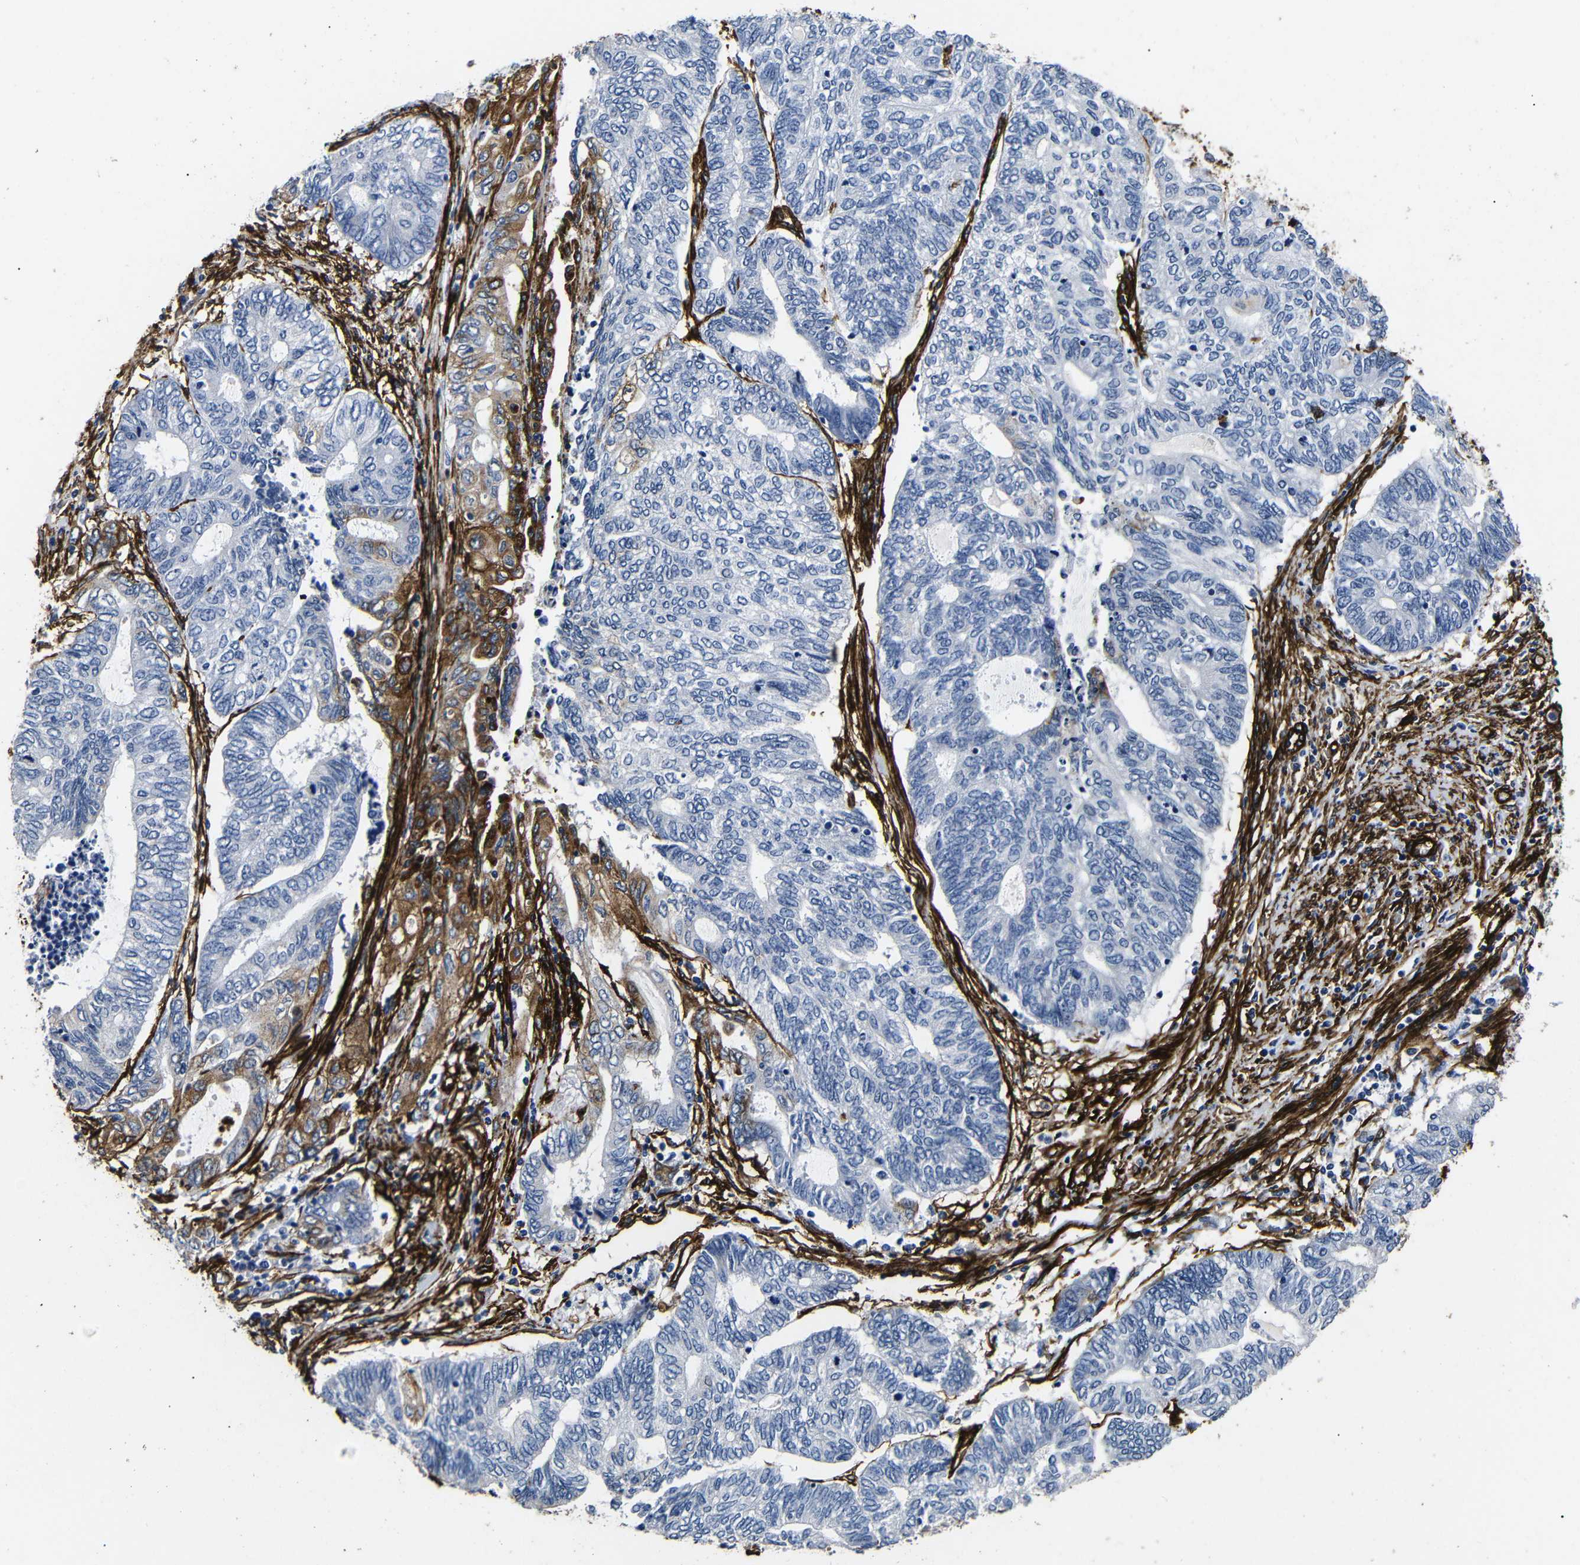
{"staining": {"intensity": "moderate", "quantity": "<25%", "location": "cytoplasmic/membranous"}, "tissue": "endometrial cancer", "cell_type": "Tumor cells", "image_type": "cancer", "snomed": [{"axis": "morphology", "description": "Adenocarcinoma, NOS"}, {"axis": "topography", "description": "Uterus"}, {"axis": "topography", "description": "Endometrium"}], "caption": "There is low levels of moderate cytoplasmic/membranous staining in tumor cells of adenocarcinoma (endometrial), as demonstrated by immunohistochemical staining (brown color).", "gene": "CAV2", "patient": {"sex": "female", "age": 70}}